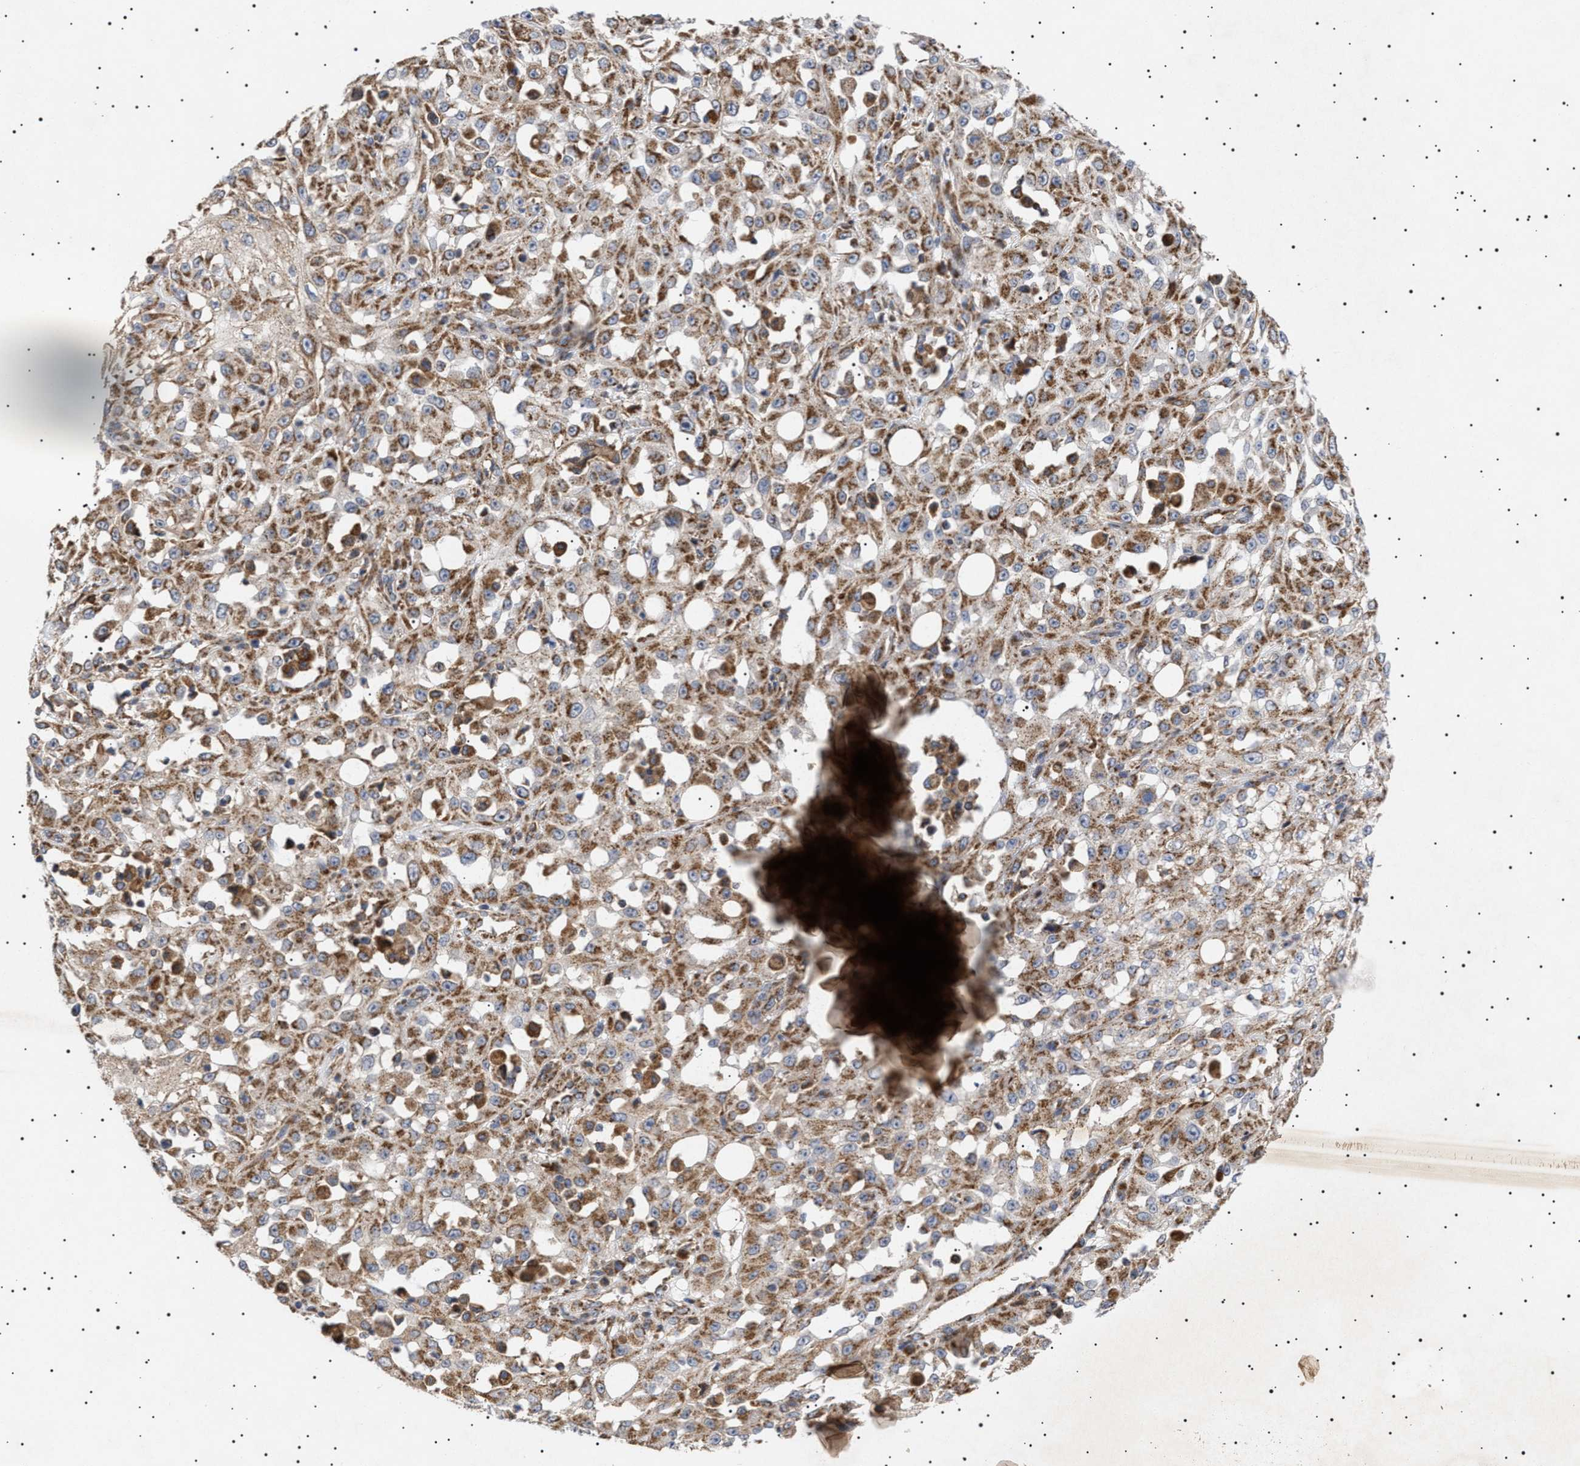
{"staining": {"intensity": "moderate", "quantity": ">75%", "location": "cytoplasmic/membranous"}, "tissue": "skin cancer", "cell_type": "Tumor cells", "image_type": "cancer", "snomed": [{"axis": "morphology", "description": "Squamous cell carcinoma, NOS"}, {"axis": "morphology", "description": "Squamous cell carcinoma, metastatic, NOS"}, {"axis": "topography", "description": "Skin"}, {"axis": "topography", "description": "Lymph node"}], "caption": "A brown stain highlights moderate cytoplasmic/membranous staining of a protein in human skin cancer (metastatic squamous cell carcinoma) tumor cells. The protein is stained brown, and the nuclei are stained in blue (DAB (3,3'-diaminobenzidine) IHC with brightfield microscopy, high magnification).", "gene": "MRPL10", "patient": {"sex": "male", "age": 75}}